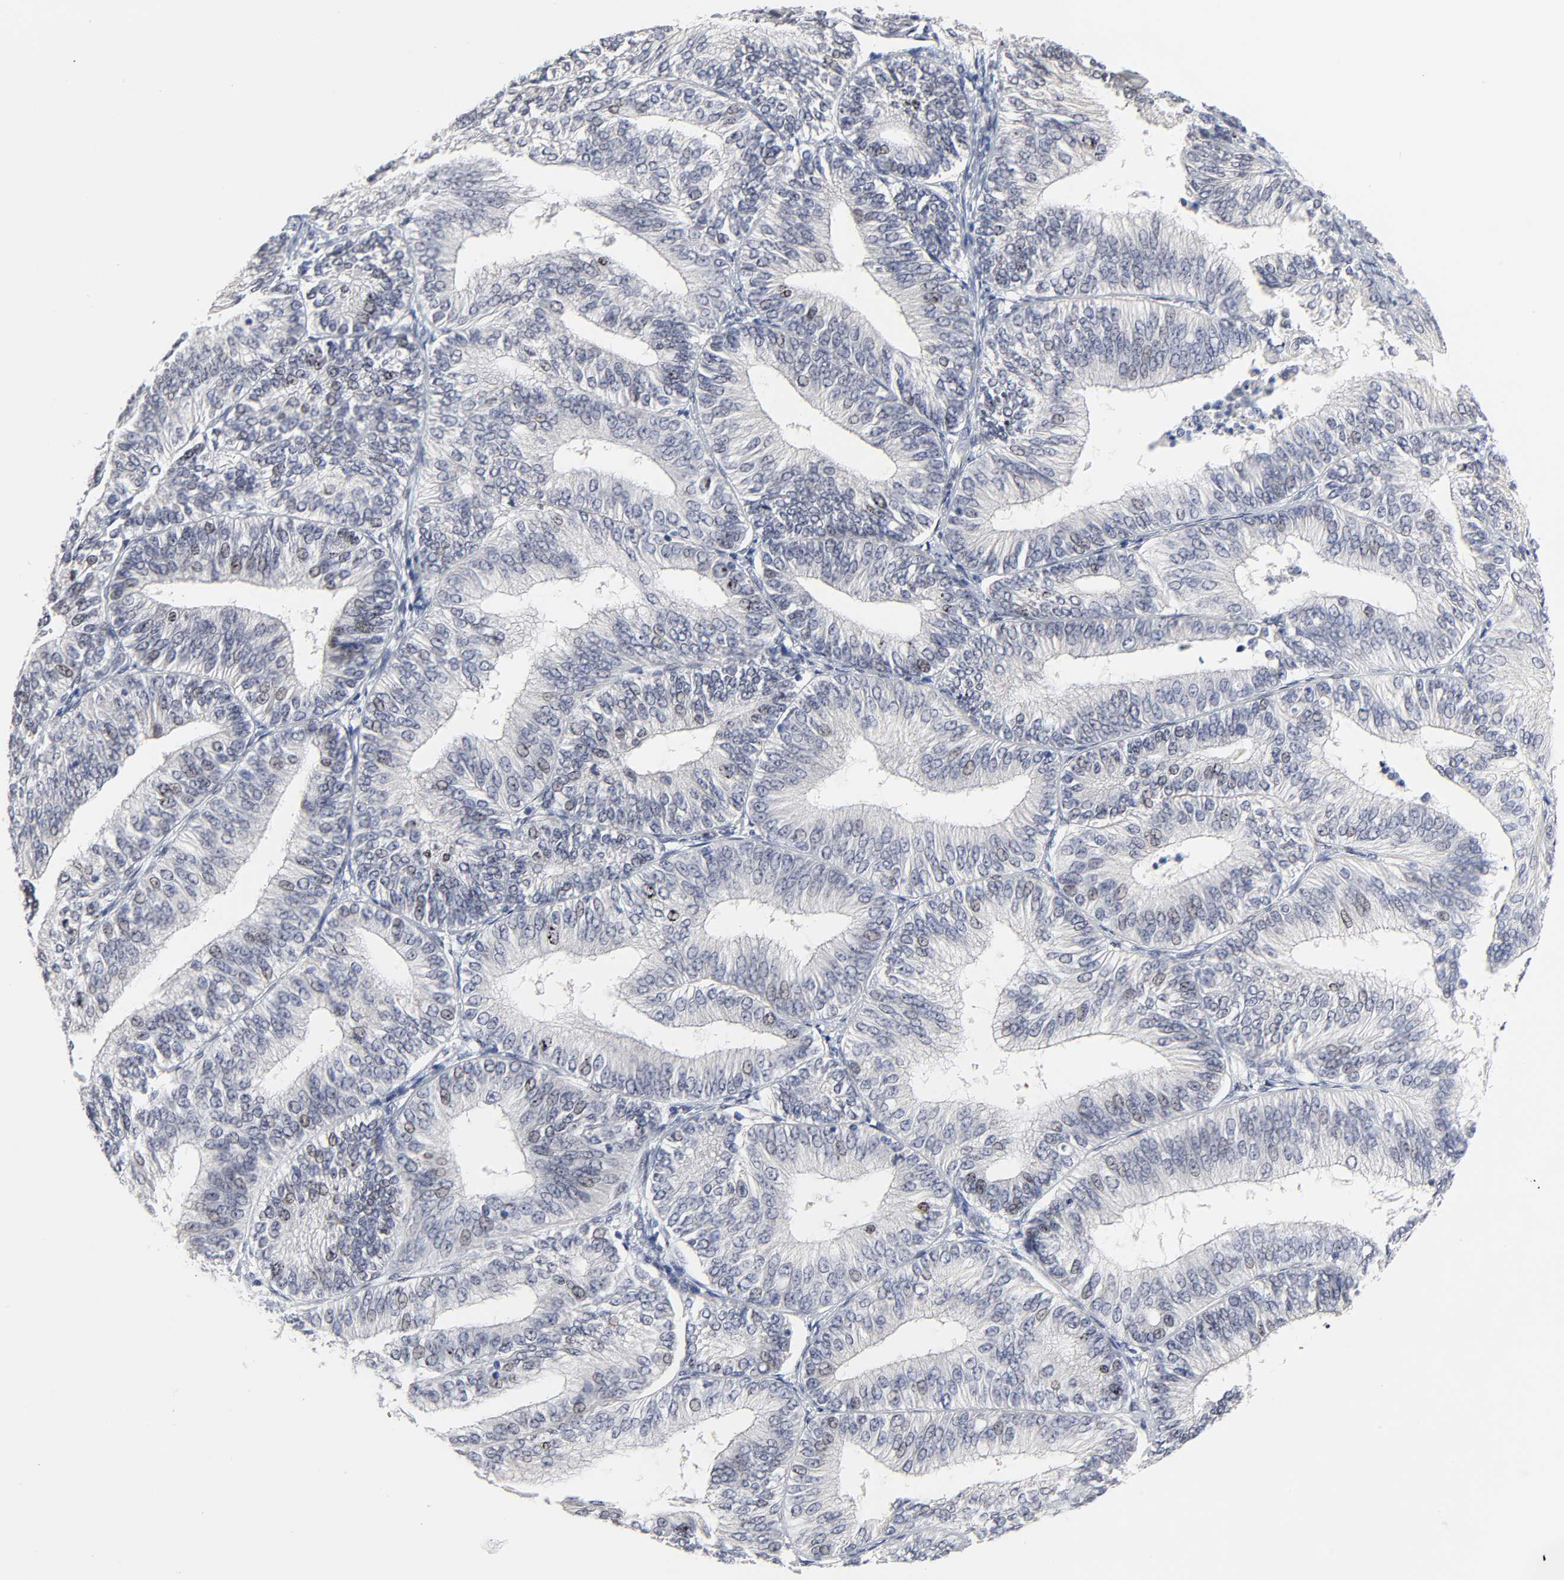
{"staining": {"intensity": "weak", "quantity": "<25%", "location": "nuclear"}, "tissue": "endometrial cancer", "cell_type": "Tumor cells", "image_type": "cancer", "snomed": [{"axis": "morphology", "description": "Adenocarcinoma, NOS"}, {"axis": "topography", "description": "Endometrium"}], "caption": "A histopathology image of endometrial cancer stained for a protein reveals no brown staining in tumor cells.", "gene": "ZNF589", "patient": {"sex": "female", "age": 55}}